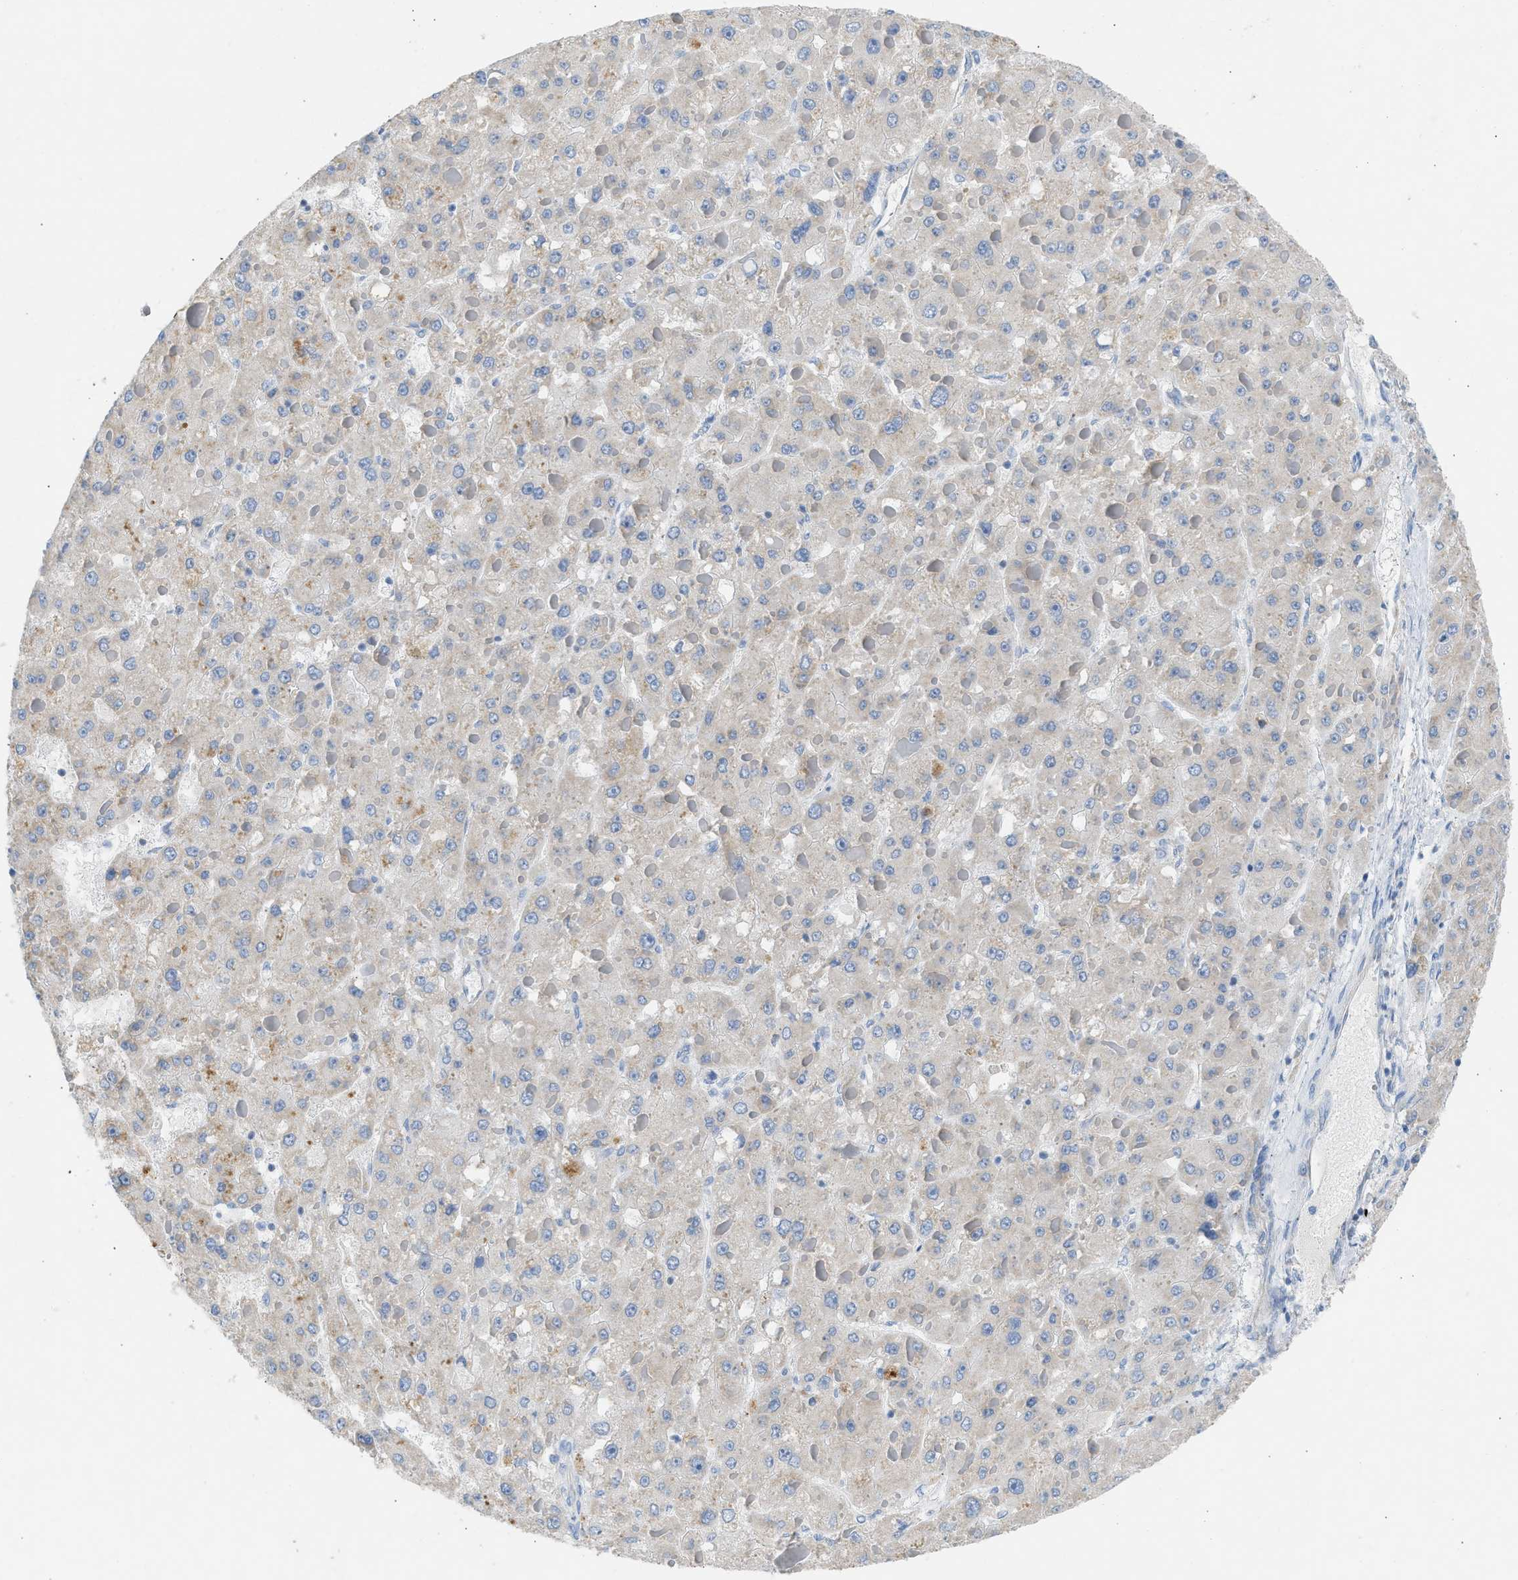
{"staining": {"intensity": "weak", "quantity": "<25%", "location": "cytoplasmic/membranous"}, "tissue": "liver cancer", "cell_type": "Tumor cells", "image_type": "cancer", "snomed": [{"axis": "morphology", "description": "Carcinoma, Hepatocellular, NOS"}, {"axis": "topography", "description": "Liver"}], "caption": "High magnification brightfield microscopy of liver cancer stained with DAB (brown) and counterstained with hematoxylin (blue): tumor cells show no significant expression.", "gene": "NDUFS8", "patient": {"sex": "female", "age": 73}}